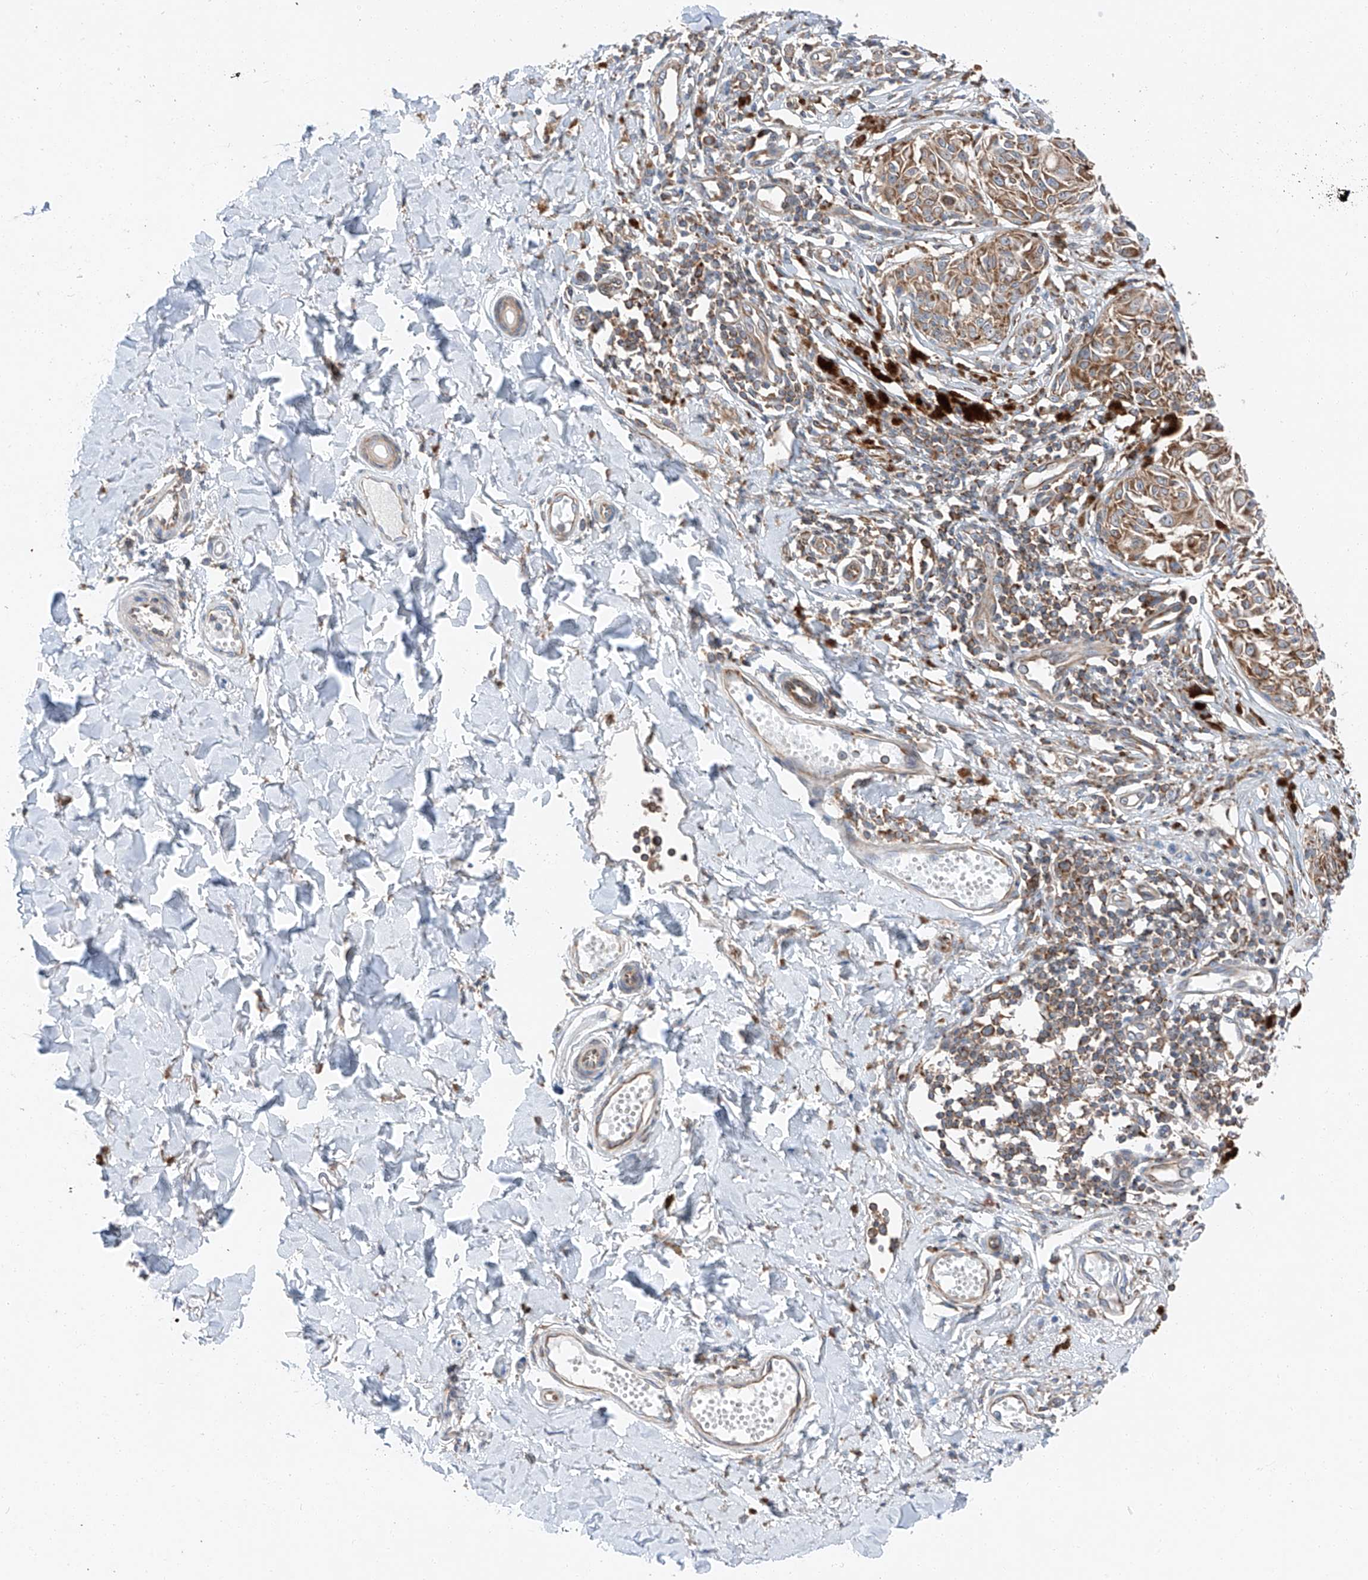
{"staining": {"intensity": "moderate", "quantity": ">75%", "location": "cytoplasmic/membranous"}, "tissue": "melanoma", "cell_type": "Tumor cells", "image_type": "cancer", "snomed": [{"axis": "morphology", "description": "Malignant melanoma, NOS"}, {"axis": "topography", "description": "Skin"}], "caption": "DAB (3,3'-diaminobenzidine) immunohistochemical staining of melanoma shows moderate cytoplasmic/membranous protein positivity in approximately >75% of tumor cells. (brown staining indicates protein expression, while blue staining denotes nuclei).", "gene": "ZC3H15", "patient": {"sex": "male", "age": 53}}